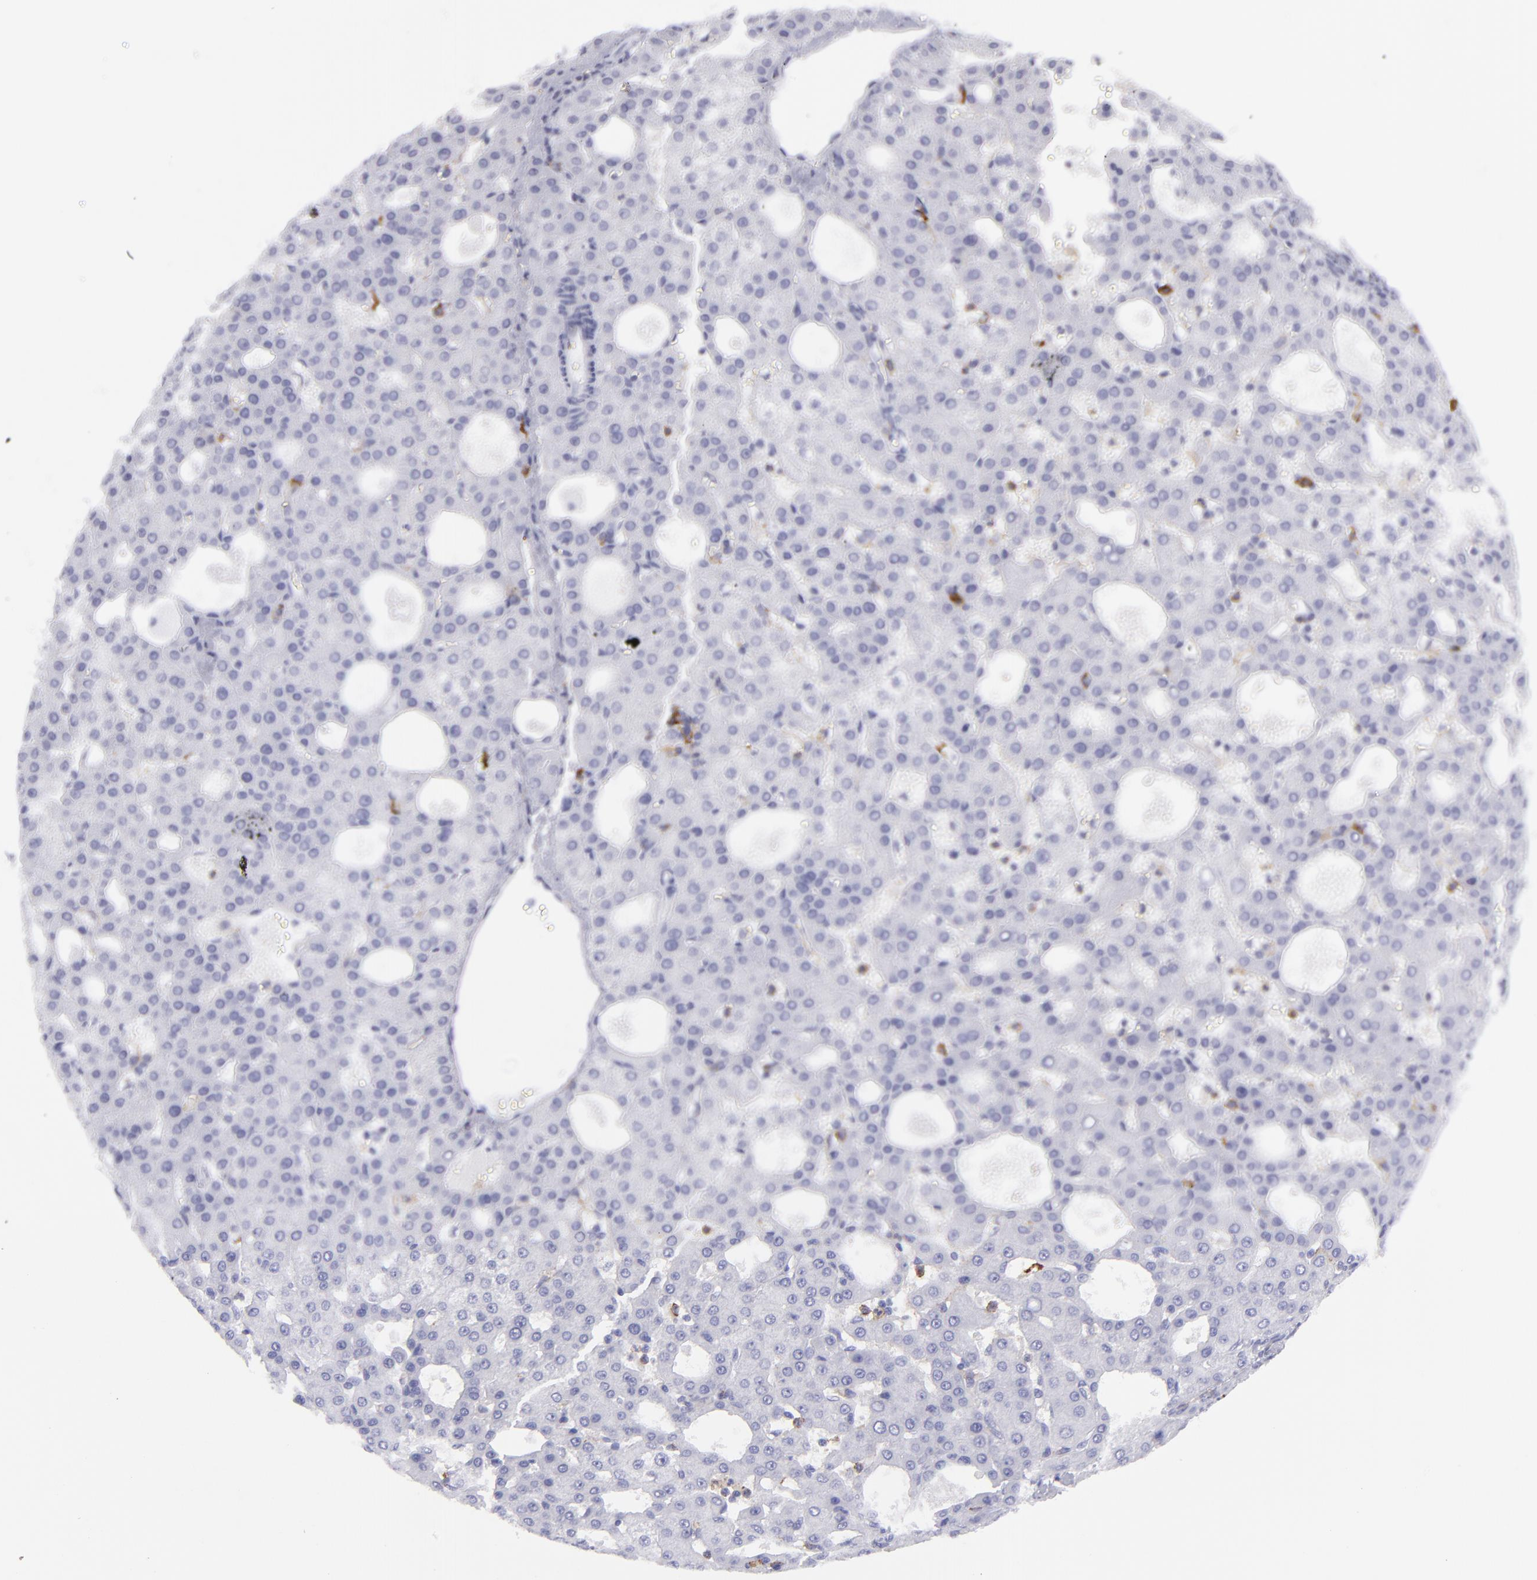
{"staining": {"intensity": "negative", "quantity": "none", "location": "none"}, "tissue": "liver cancer", "cell_type": "Tumor cells", "image_type": "cancer", "snomed": [{"axis": "morphology", "description": "Carcinoma, Hepatocellular, NOS"}, {"axis": "topography", "description": "Liver"}], "caption": "Immunohistochemistry (IHC) of hepatocellular carcinoma (liver) reveals no staining in tumor cells. (DAB (3,3'-diaminobenzidine) IHC, high magnification).", "gene": "SELPLG", "patient": {"sex": "male", "age": 47}}